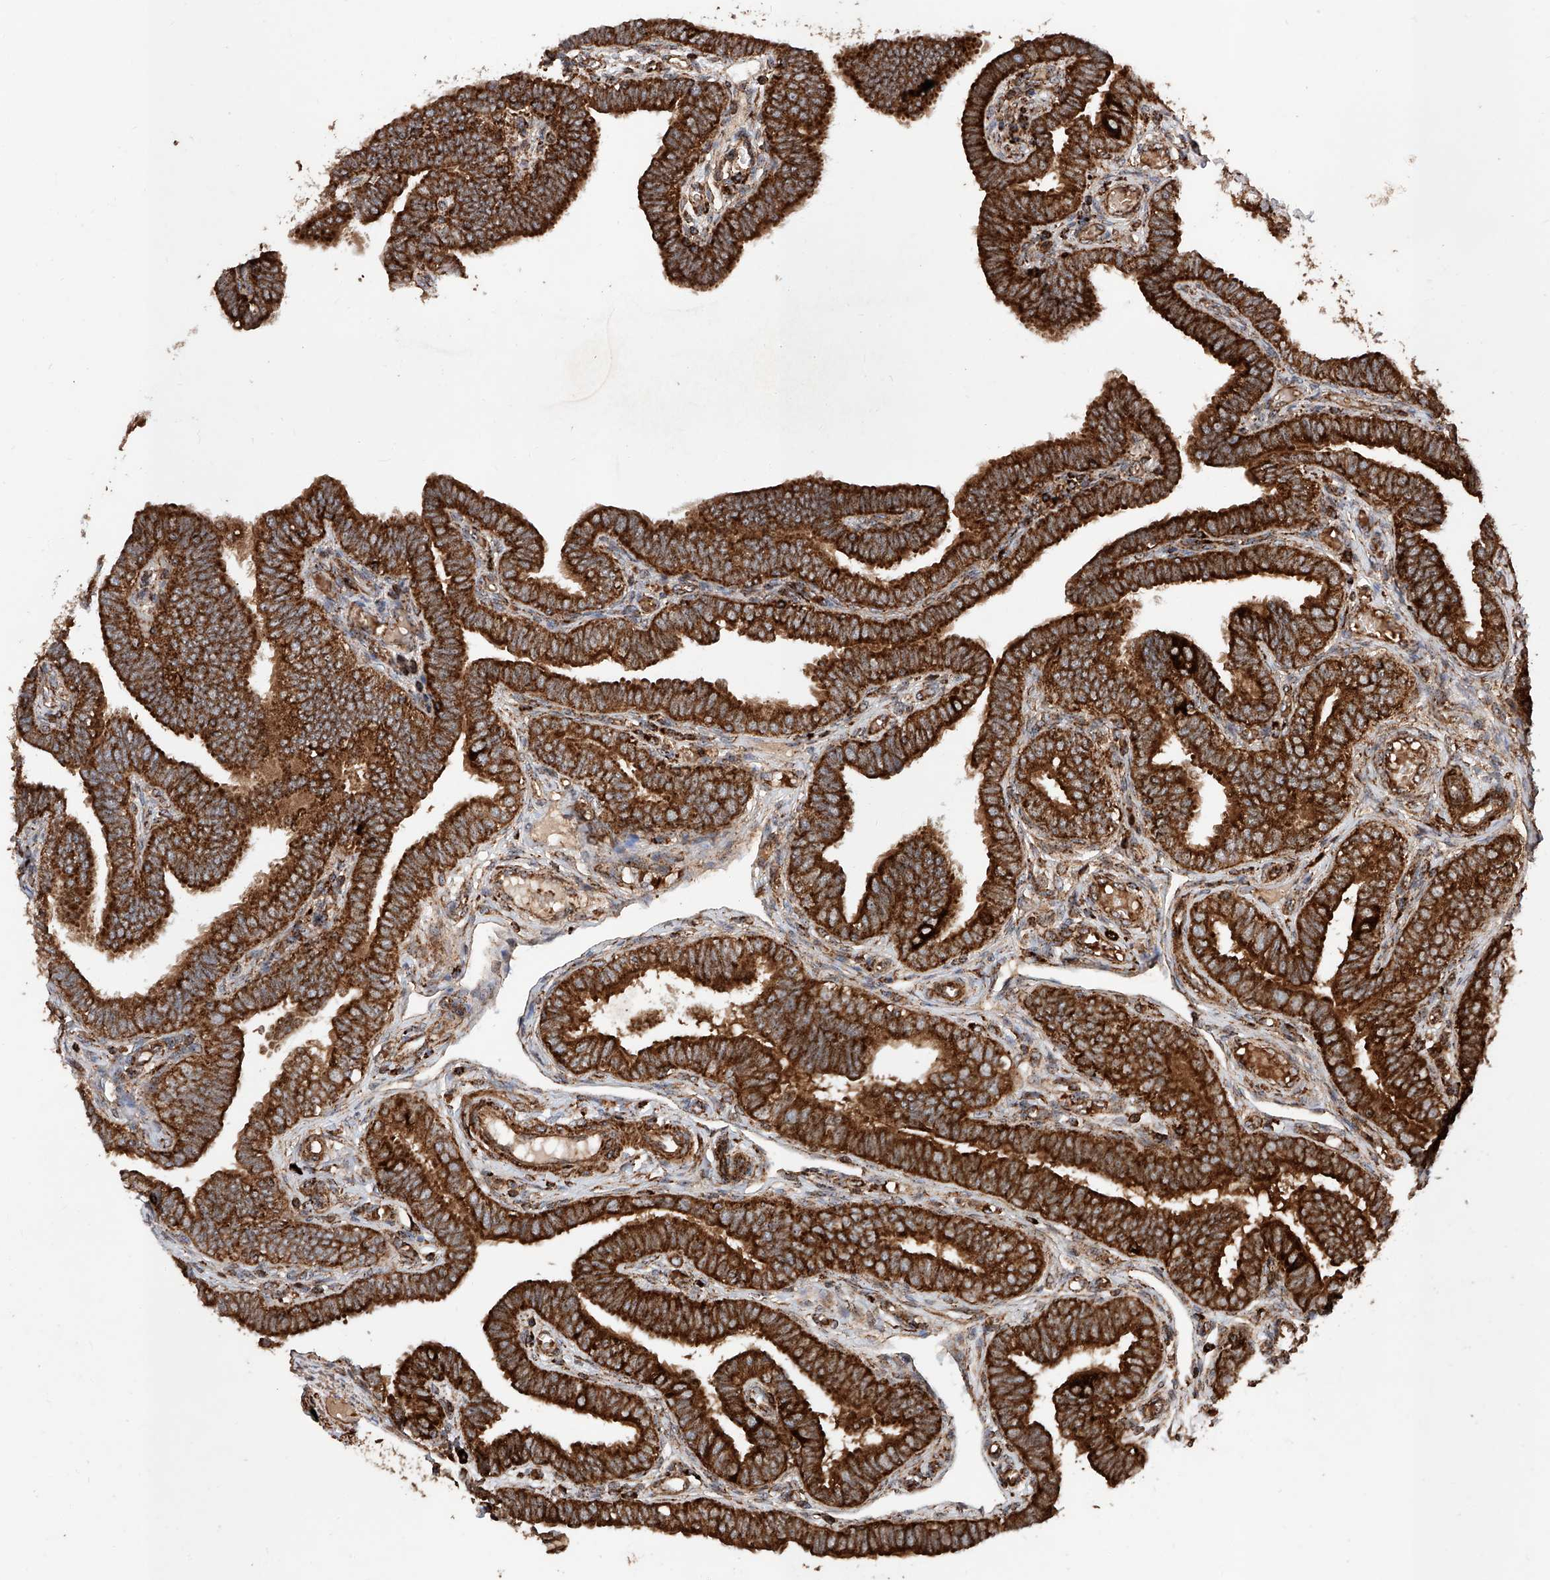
{"staining": {"intensity": "strong", "quantity": ">75%", "location": "cytoplasmic/membranous"}, "tissue": "fallopian tube", "cell_type": "Glandular cells", "image_type": "normal", "snomed": [{"axis": "morphology", "description": "Normal tissue, NOS"}, {"axis": "topography", "description": "Fallopian tube"}], "caption": "Brown immunohistochemical staining in benign human fallopian tube shows strong cytoplasmic/membranous staining in approximately >75% of glandular cells.", "gene": "PISD", "patient": {"sex": "female", "age": 39}}